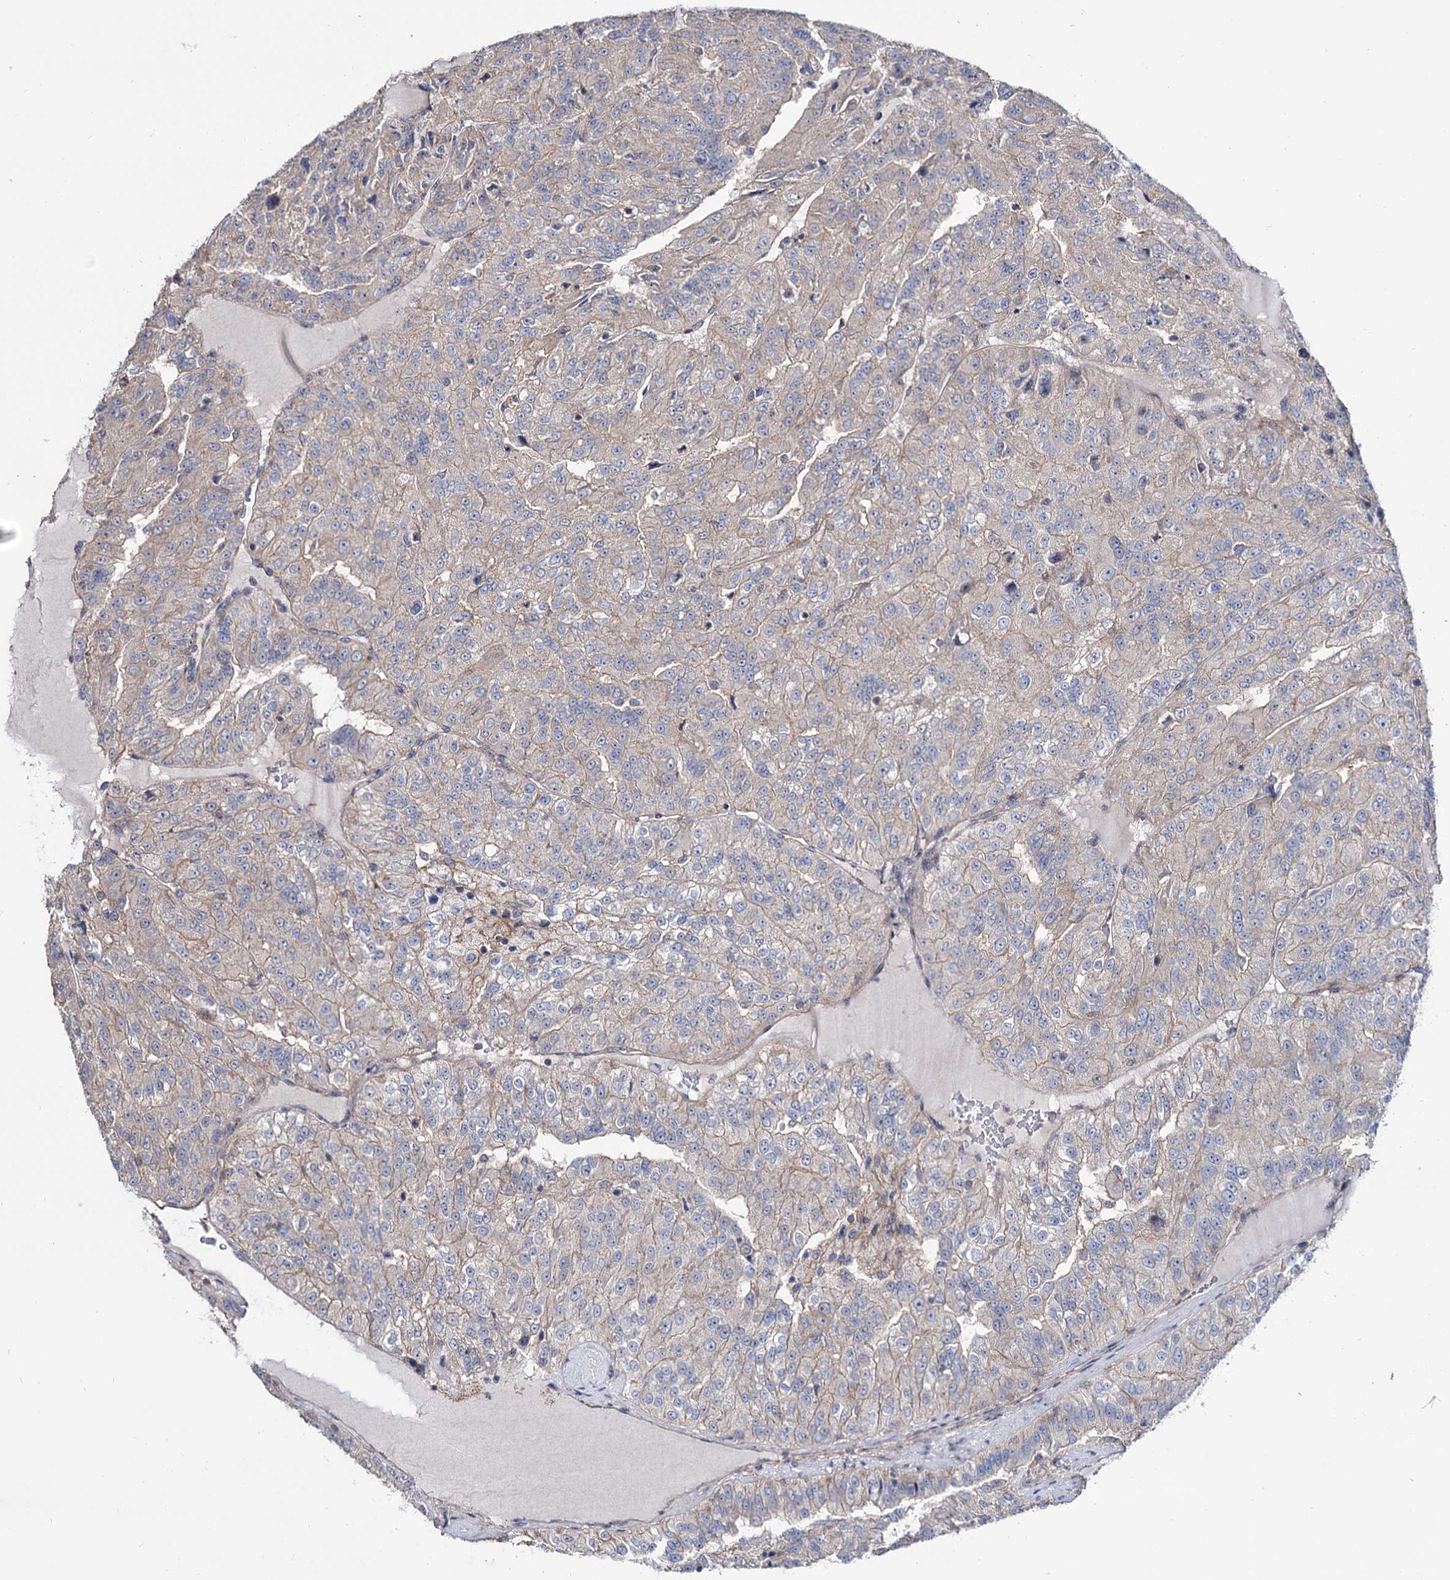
{"staining": {"intensity": "weak", "quantity": "25%-75%", "location": "cytoplasmic/membranous"}, "tissue": "renal cancer", "cell_type": "Tumor cells", "image_type": "cancer", "snomed": [{"axis": "morphology", "description": "Adenocarcinoma, NOS"}, {"axis": "topography", "description": "Kidney"}], "caption": "A low amount of weak cytoplasmic/membranous positivity is seen in approximately 25%-75% of tumor cells in renal cancer tissue. (IHC, brightfield microscopy, high magnification).", "gene": "SEC24A", "patient": {"sex": "female", "age": 63}}